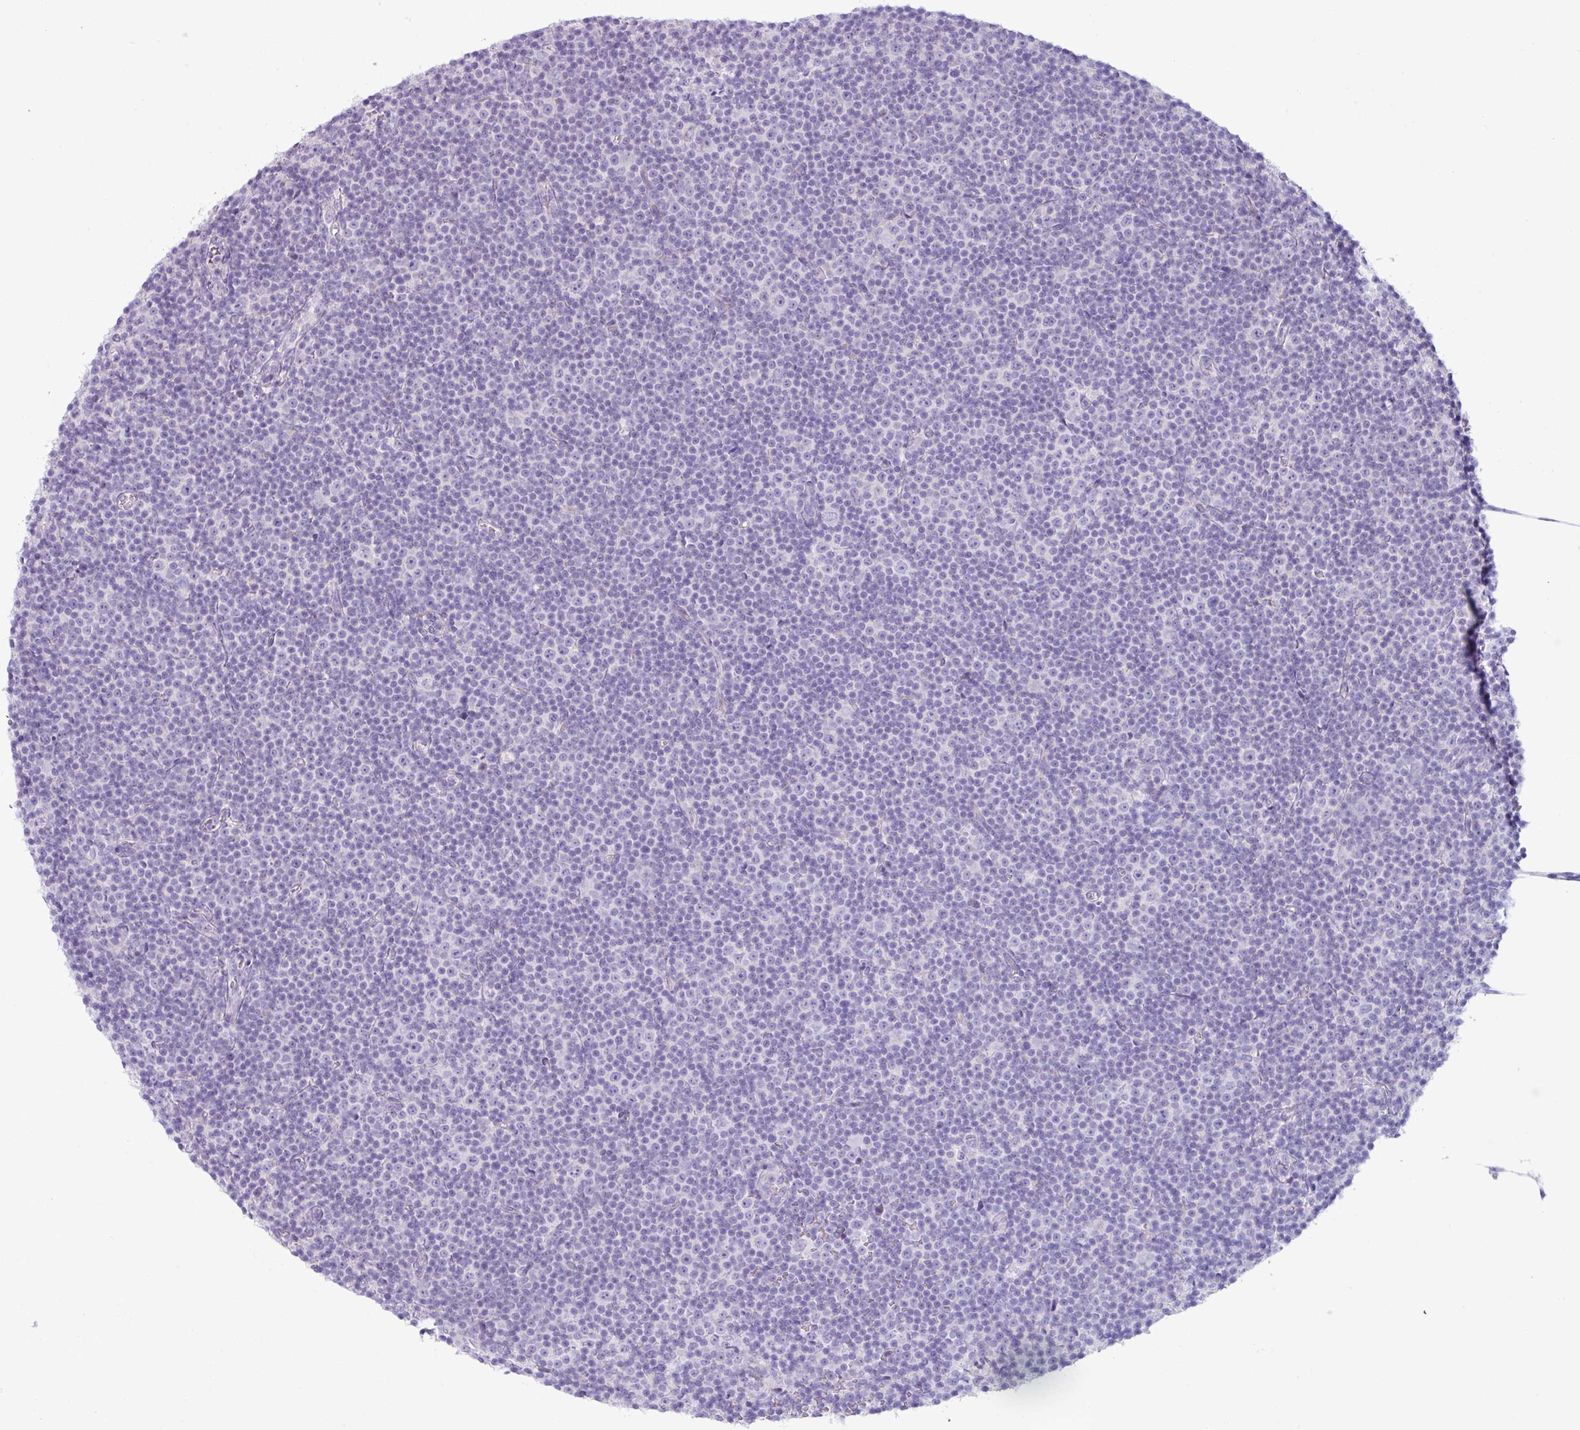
{"staining": {"intensity": "negative", "quantity": "none", "location": "none"}, "tissue": "lymphoma", "cell_type": "Tumor cells", "image_type": "cancer", "snomed": [{"axis": "morphology", "description": "Malignant lymphoma, non-Hodgkin's type, Low grade"}, {"axis": "topography", "description": "Lymph node"}], "caption": "Tumor cells show no significant positivity in lymphoma.", "gene": "STIMATE", "patient": {"sex": "female", "age": 67}}